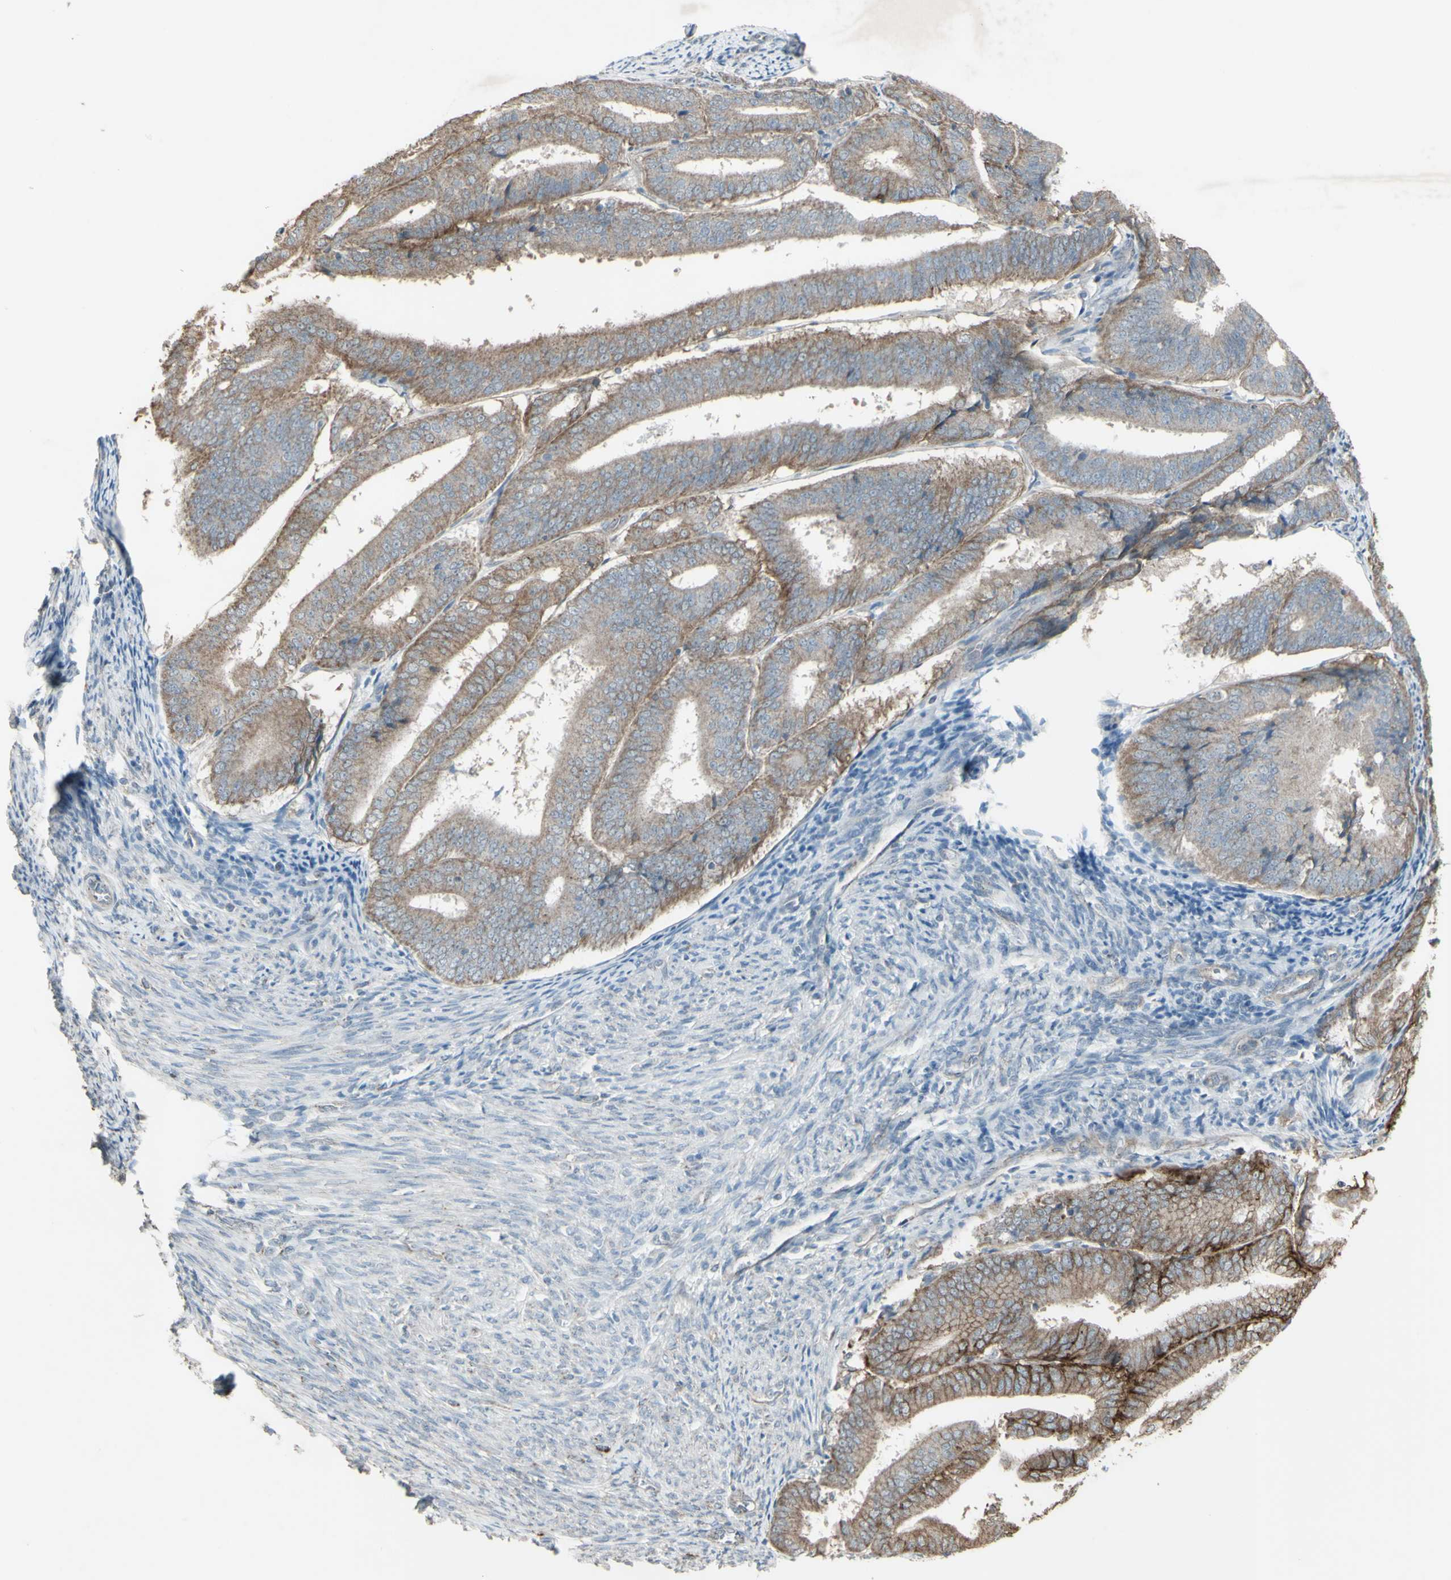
{"staining": {"intensity": "moderate", "quantity": "25%-75%", "location": "cytoplasmic/membranous"}, "tissue": "endometrial cancer", "cell_type": "Tumor cells", "image_type": "cancer", "snomed": [{"axis": "morphology", "description": "Adenocarcinoma, NOS"}, {"axis": "topography", "description": "Endometrium"}], "caption": "Brown immunohistochemical staining in endometrial cancer (adenocarcinoma) demonstrates moderate cytoplasmic/membranous expression in about 25%-75% of tumor cells. (DAB (3,3'-diaminobenzidine) = brown stain, brightfield microscopy at high magnification).", "gene": "FXYD3", "patient": {"sex": "female", "age": 63}}